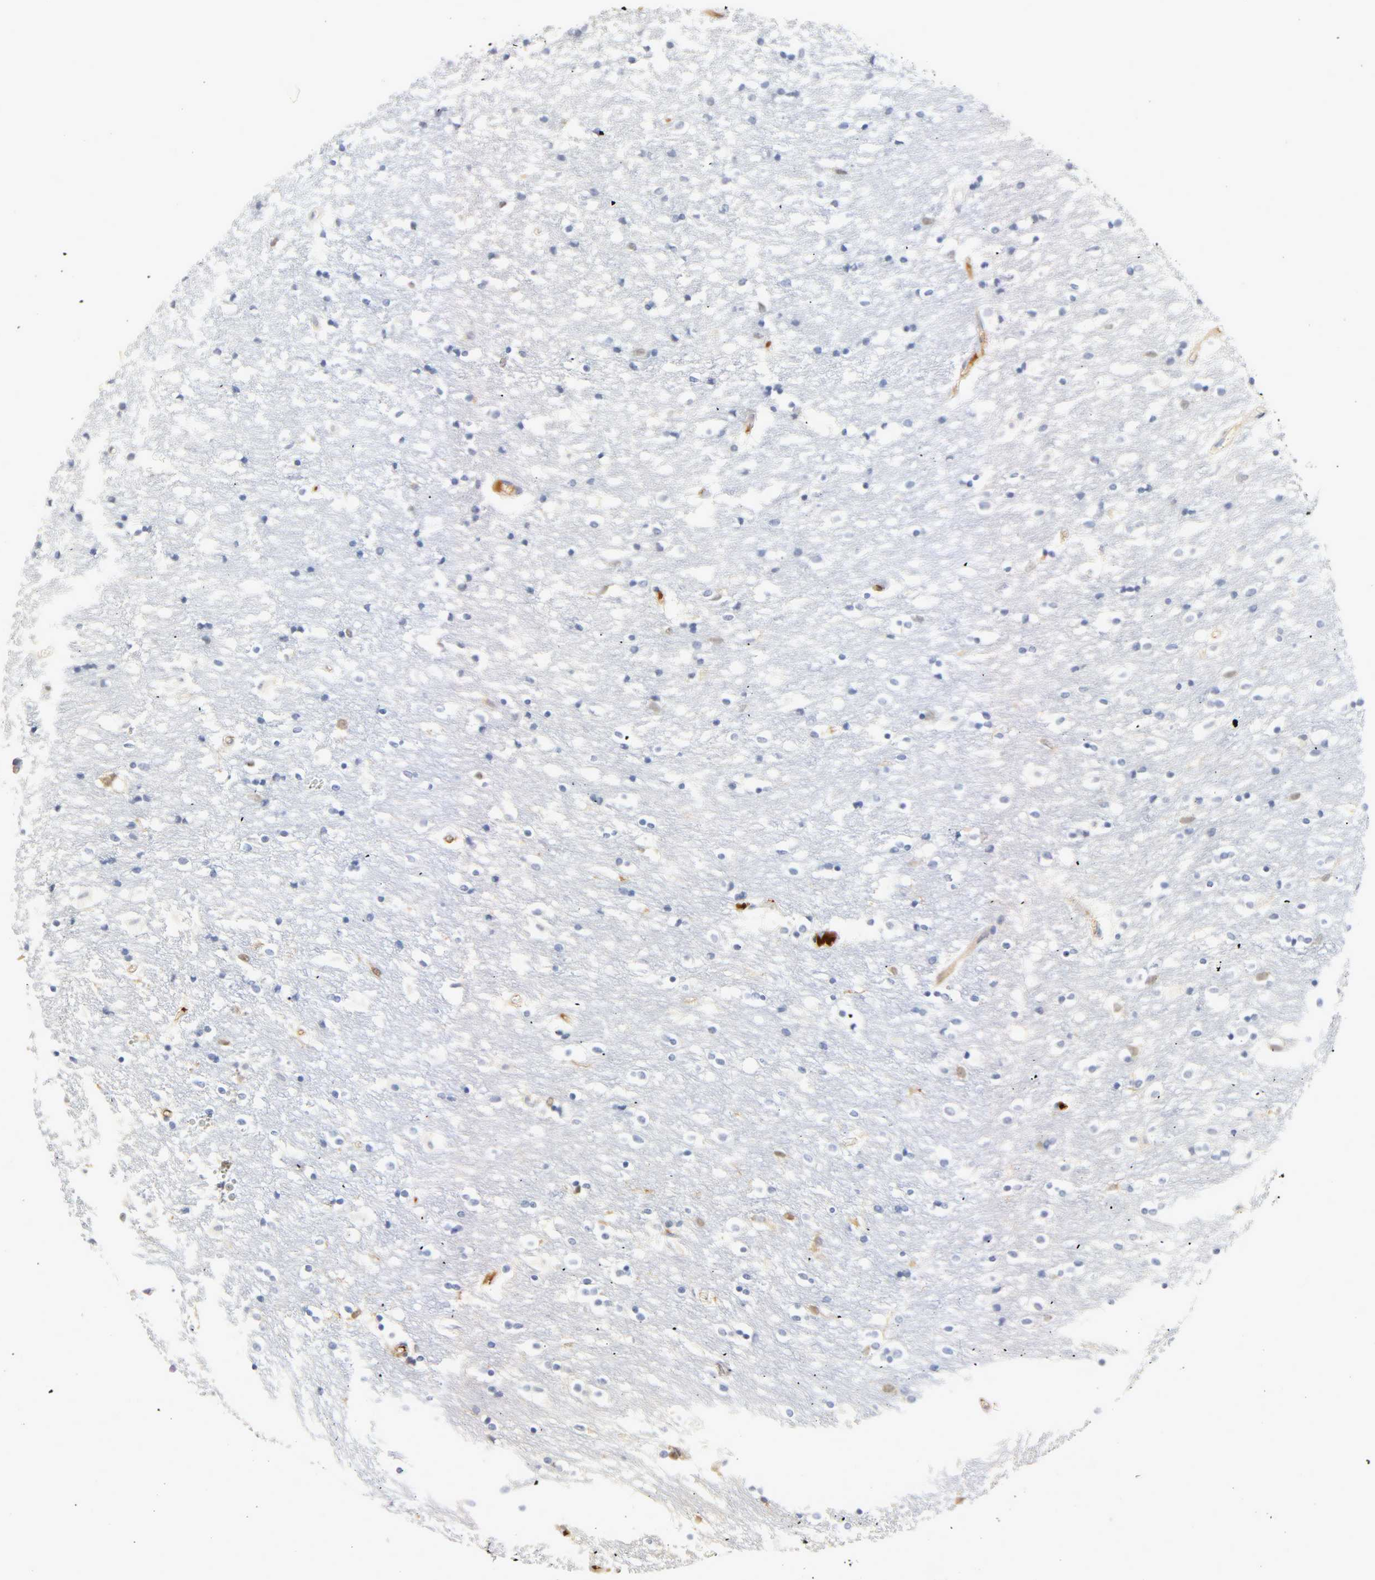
{"staining": {"intensity": "weak", "quantity": "<25%", "location": "cytoplasmic/membranous"}, "tissue": "caudate", "cell_type": "Glial cells", "image_type": "normal", "snomed": [{"axis": "morphology", "description": "Normal tissue, NOS"}, {"axis": "topography", "description": "Lateral ventricle wall"}], "caption": "The histopathology image shows no staining of glial cells in unremarkable caudate.", "gene": "IL18", "patient": {"sex": "female", "age": 54}}